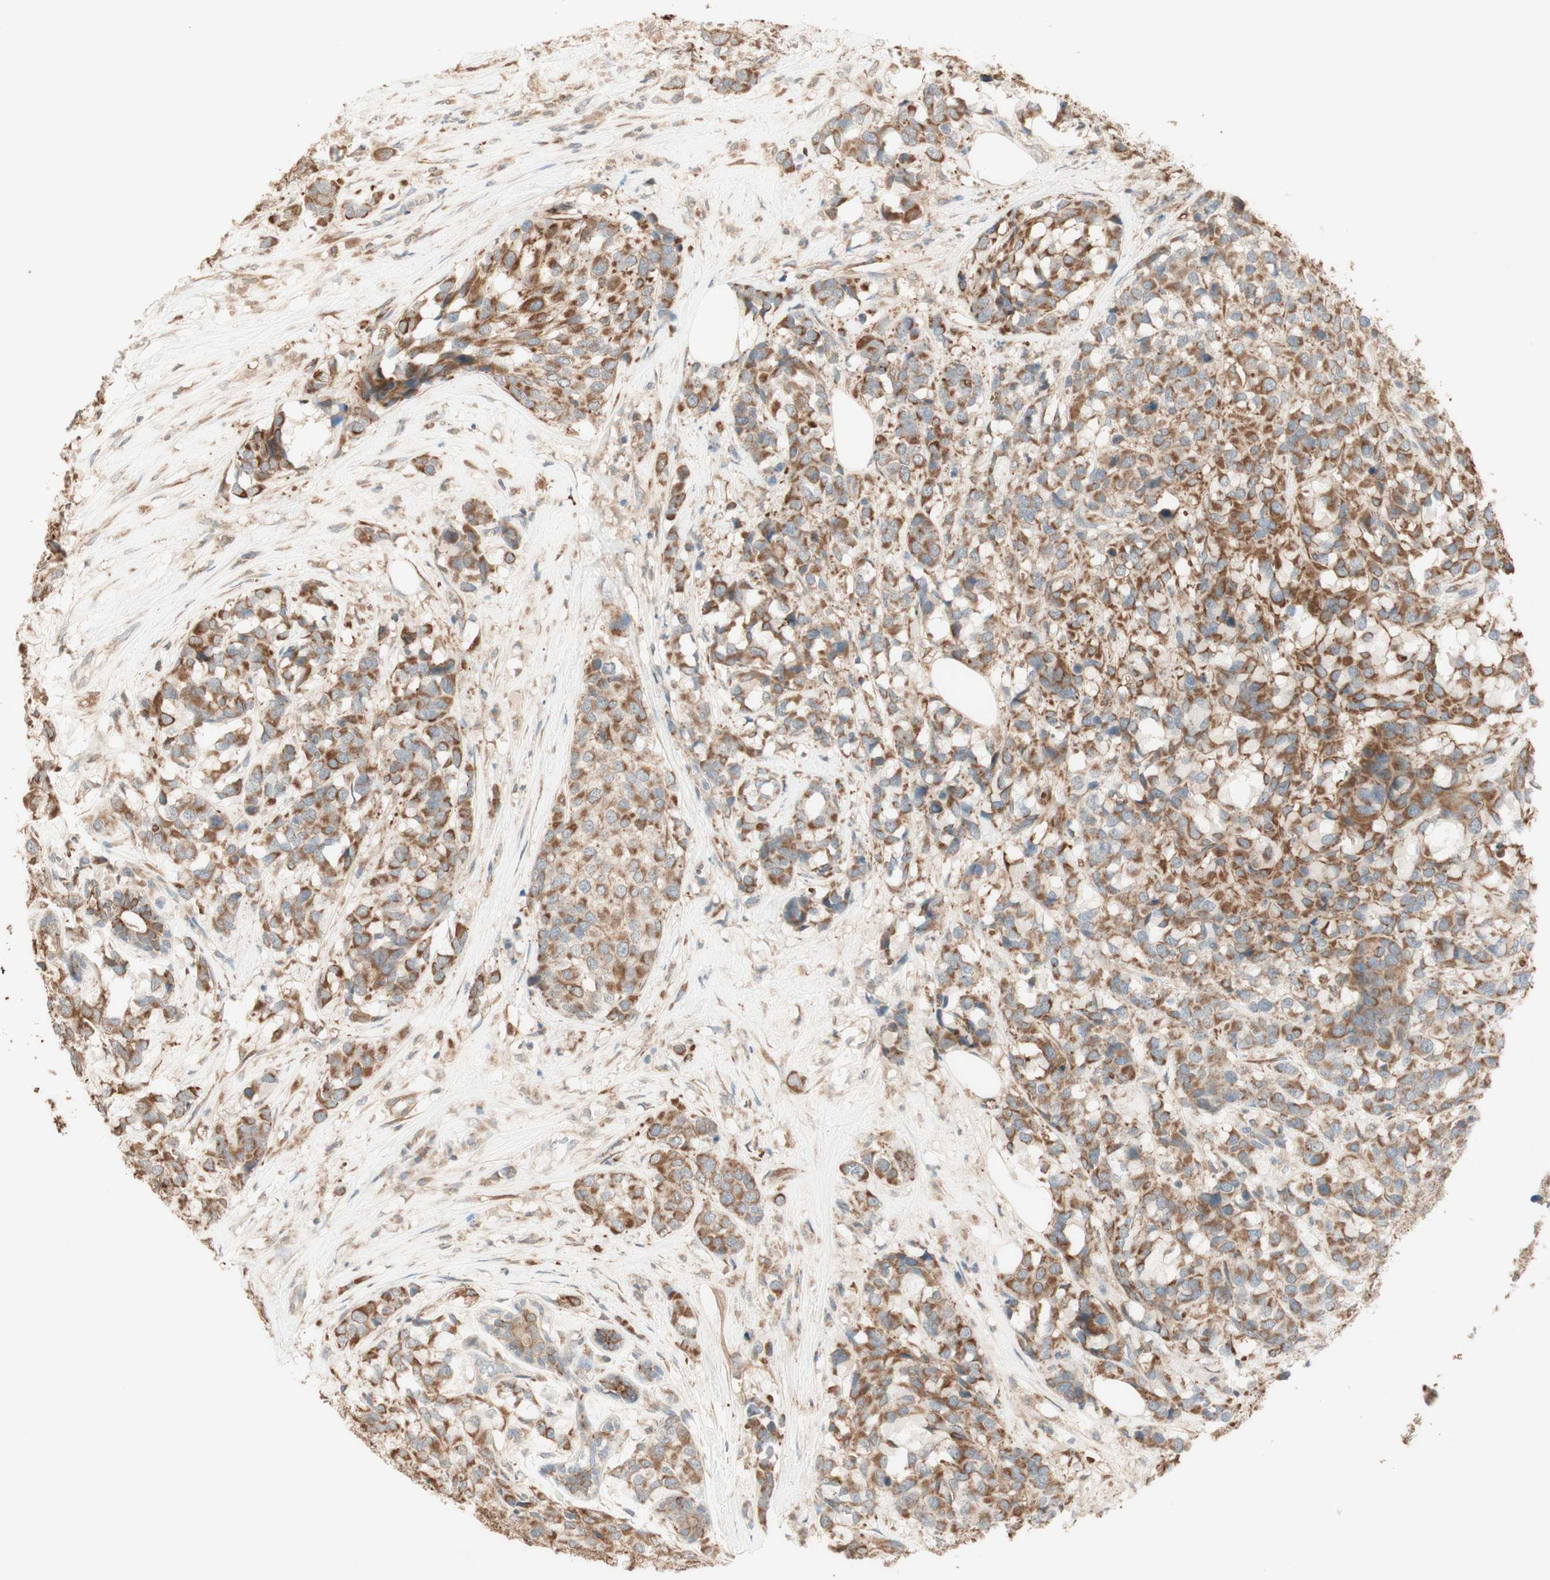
{"staining": {"intensity": "moderate", "quantity": ">75%", "location": "cytoplasmic/membranous"}, "tissue": "breast cancer", "cell_type": "Tumor cells", "image_type": "cancer", "snomed": [{"axis": "morphology", "description": "Lobular carcinoma"}, {"axis": "topography", "description": "Breast"}], "caption": "Human breast cancer (lobular carcinoma) stained with a protein marker exhibits moderate staining in tumor cells.", "gene": "CLCN2", "patient": {"sex": "female", "age": 59}}